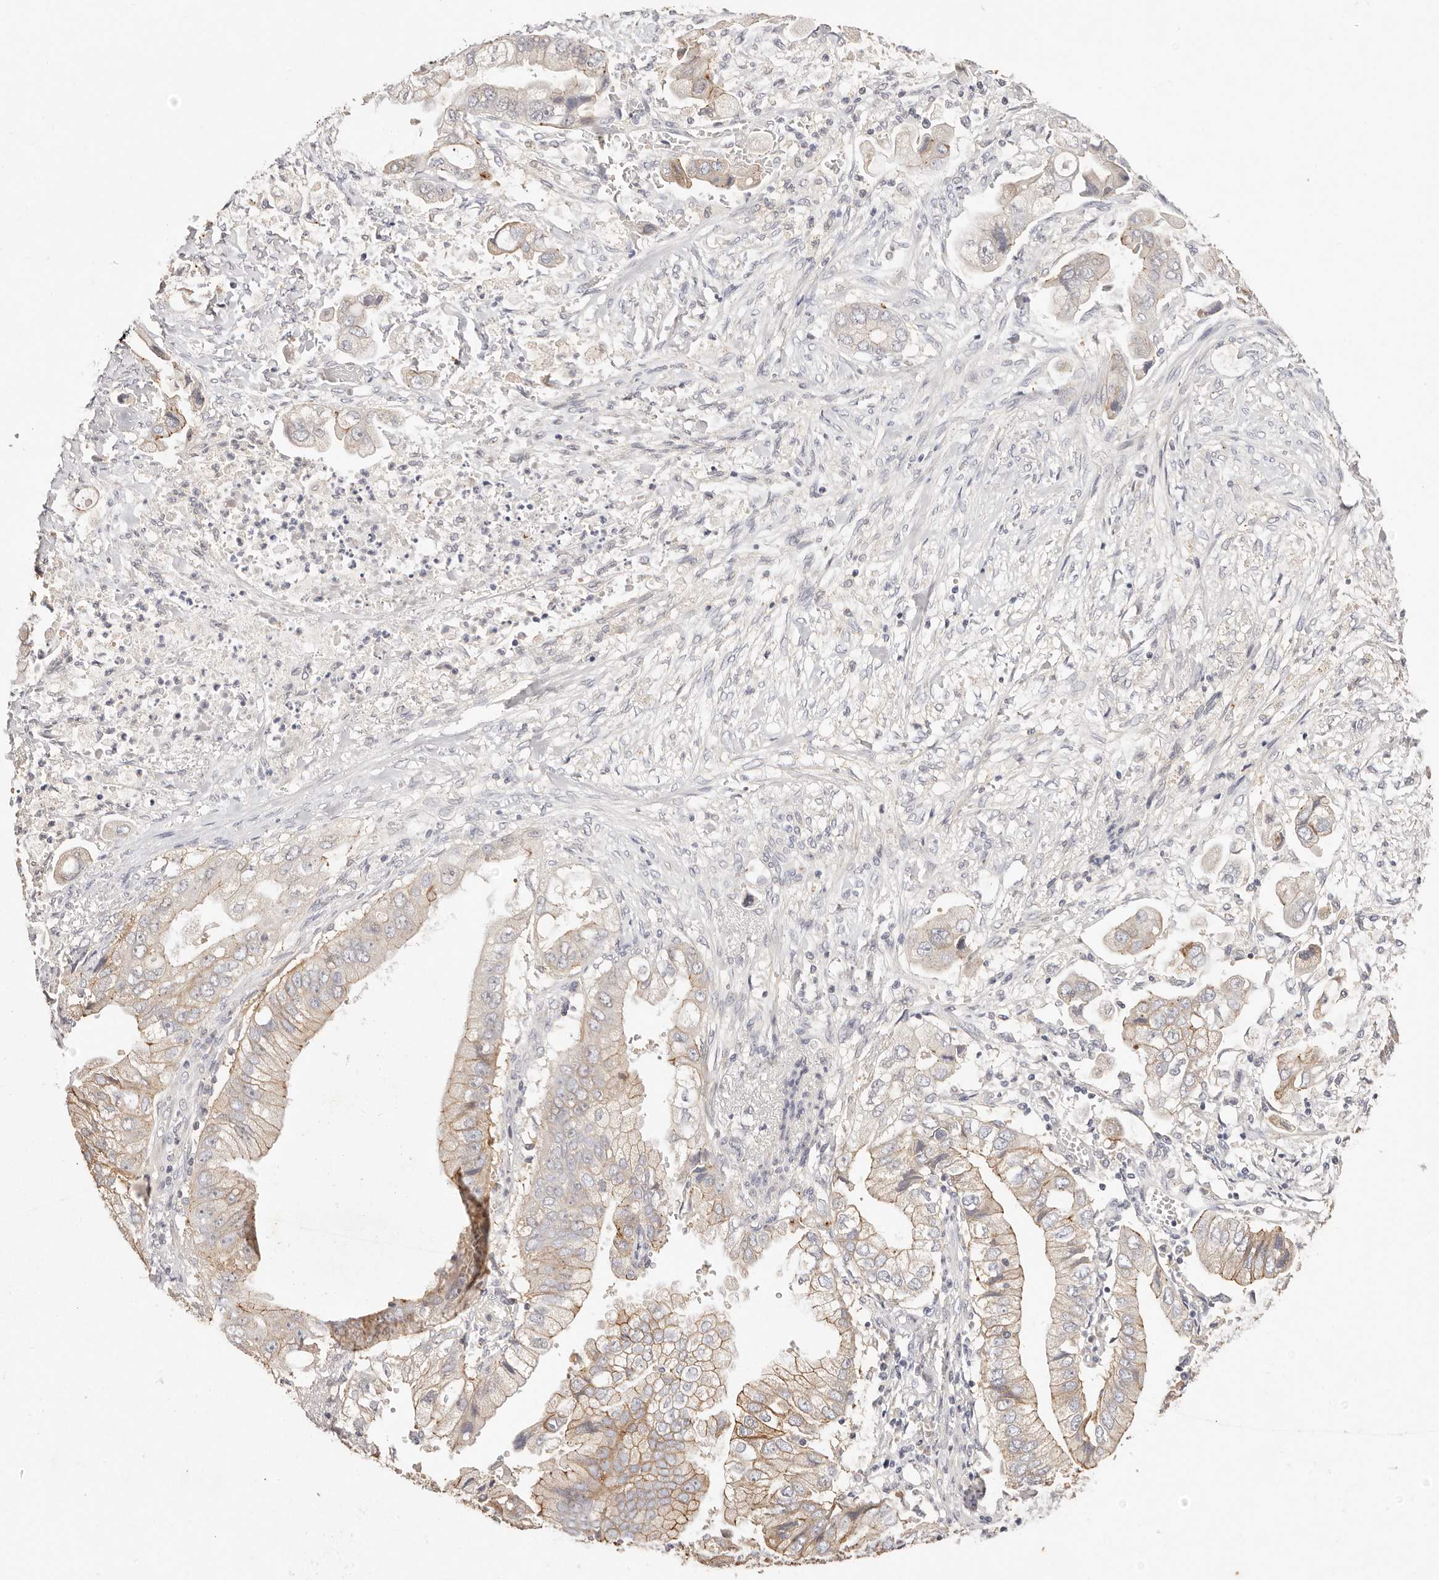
{"staining": {"intensity": "weak", "quantity": "25%-75%", "location": "cytoplasmic/membranous"}, "tissue": "stomach cancer", "cell_type": "Tumor cells", "image_type": "cancer", "snomed": [{"axis": "morphology", "description": "Adenocarcinoma, NOS"}, {"axis": "topography", "description": "Stomach"}], "caption": "Protein staining of adenocarcinoma (stomach) tissue exhibits weak cytoplasmic/membranous expression in approximately 25%-75% of tumor cells. Immunohistochemistry (ihc) stains the protein of interest in brown and the nuclei are stained blue.", "gene": "CXADR", "patient": {"sex": "male", "age": 62}}